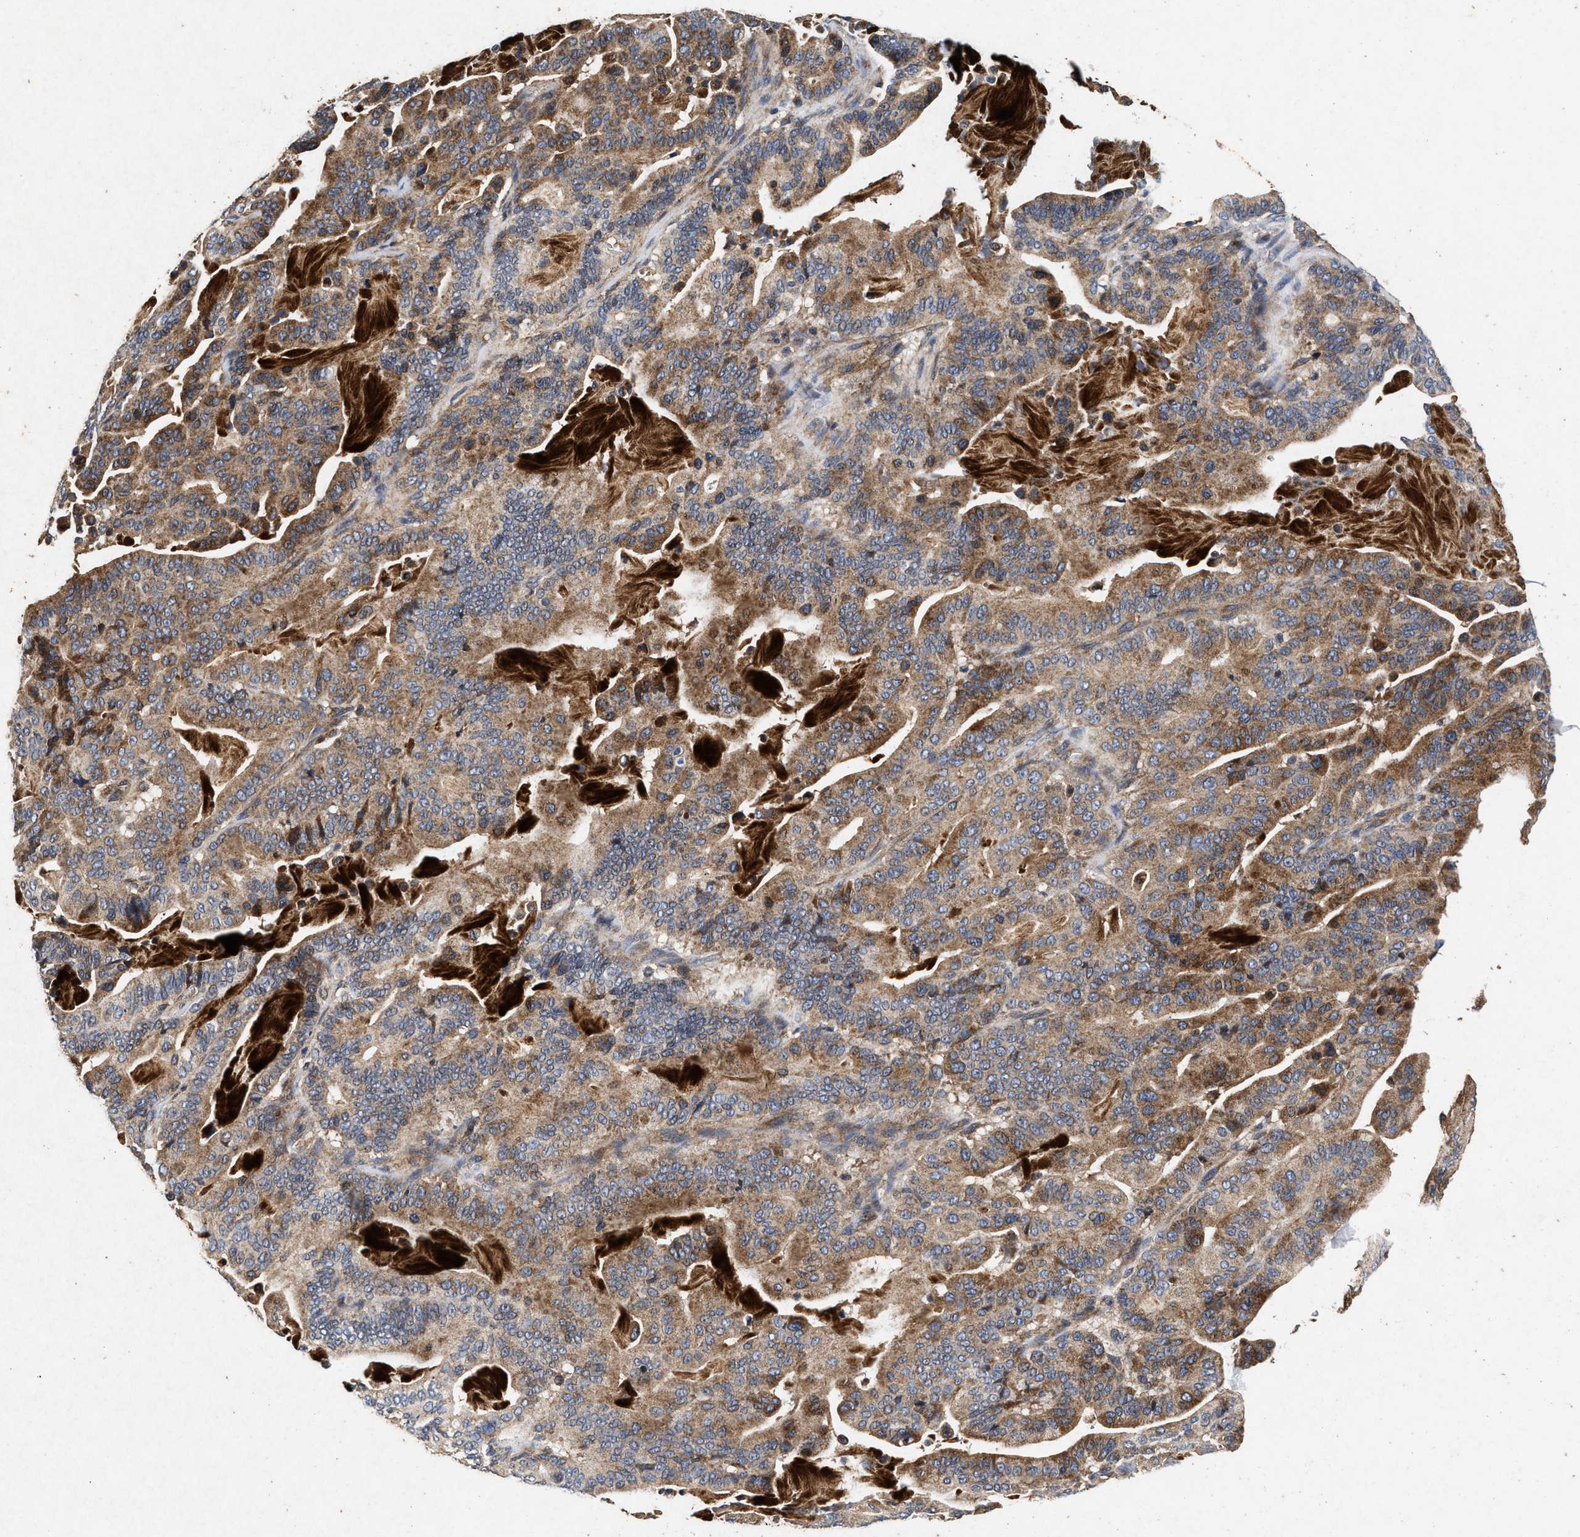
{"staining": {"intensity": "moderate", "quantity": ">75%", "location": "cytoplasmic/membranous"}, "tissue": "pancreatic cancer", "cell_type": "Tumor cells", "image_type": "cancer", "snomed": [{"axis": "morphology", "description": "Adenocarcinoma, NOS"}, {"axis": "topography", "description": "Pancreas"}], "caption": "Immunohistochemistry (IHC) micrograph of human pancreatic adenocarcinoma stained for a protein (brown), which shows medium levels of moderate cytoplasmic/membranous positivity in about >75% of tumor cells.", "gene": "NFKB2", "patient": {"sex": "male", "age": 63}}